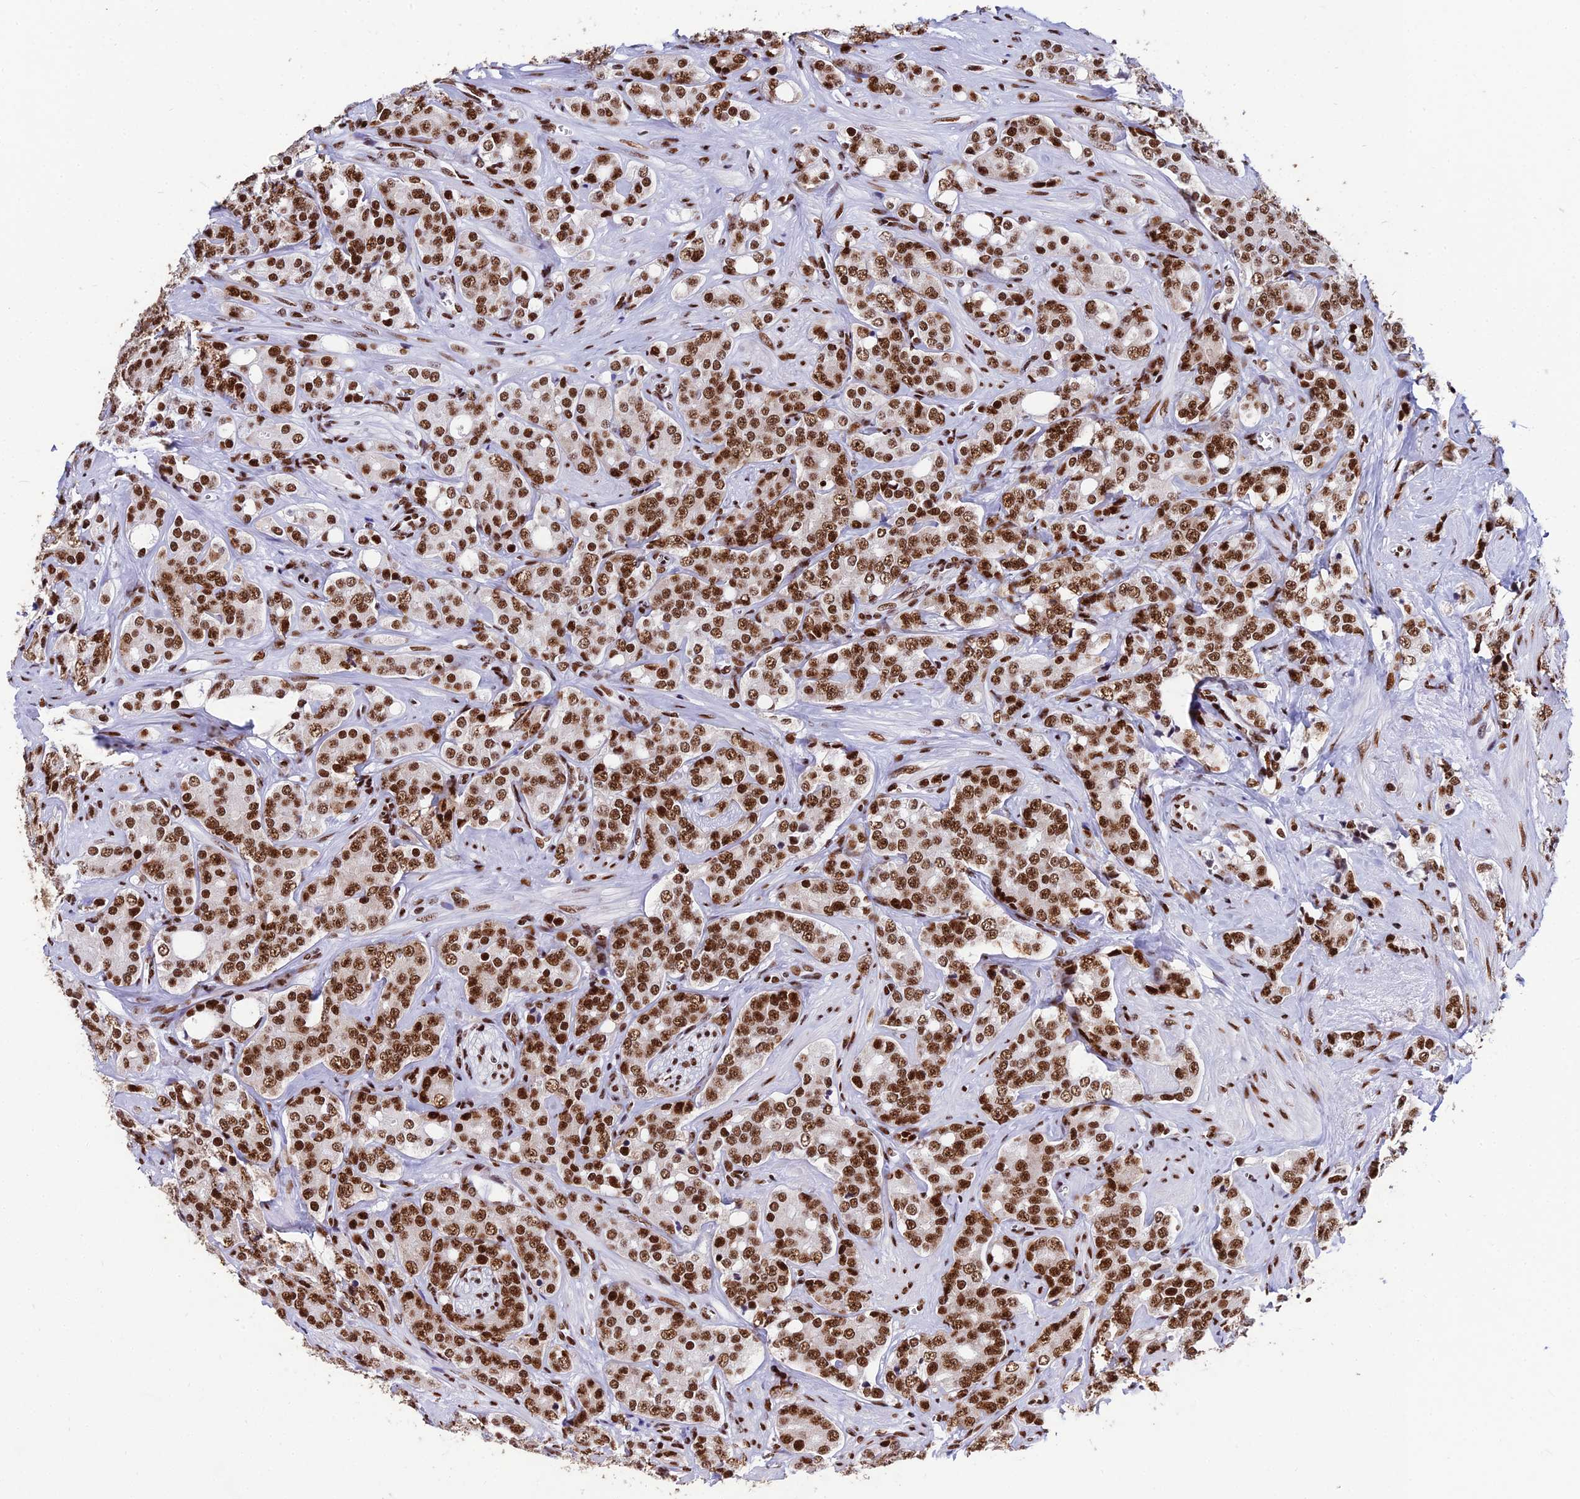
{"staining": {"intensity": "moderate", "quantity": ">75%", "location": "nuclear"}, "tissue": "prostate cancer", "cell_type": "Tumor cells", "image_type": "cancer", "snomed": [{"axis": "morphology", "description": "Adenocarcinoma, High grade"}, {"axis": "topography", "description": "Prostate"}], "caption": "Tumor cells show moderate nuclear staining in about >75% of cells in adenocarcinoma (high-grade) (prostate).", "gene": "HNRNPH1", "patient": {"sex": "male", "age": 62}}